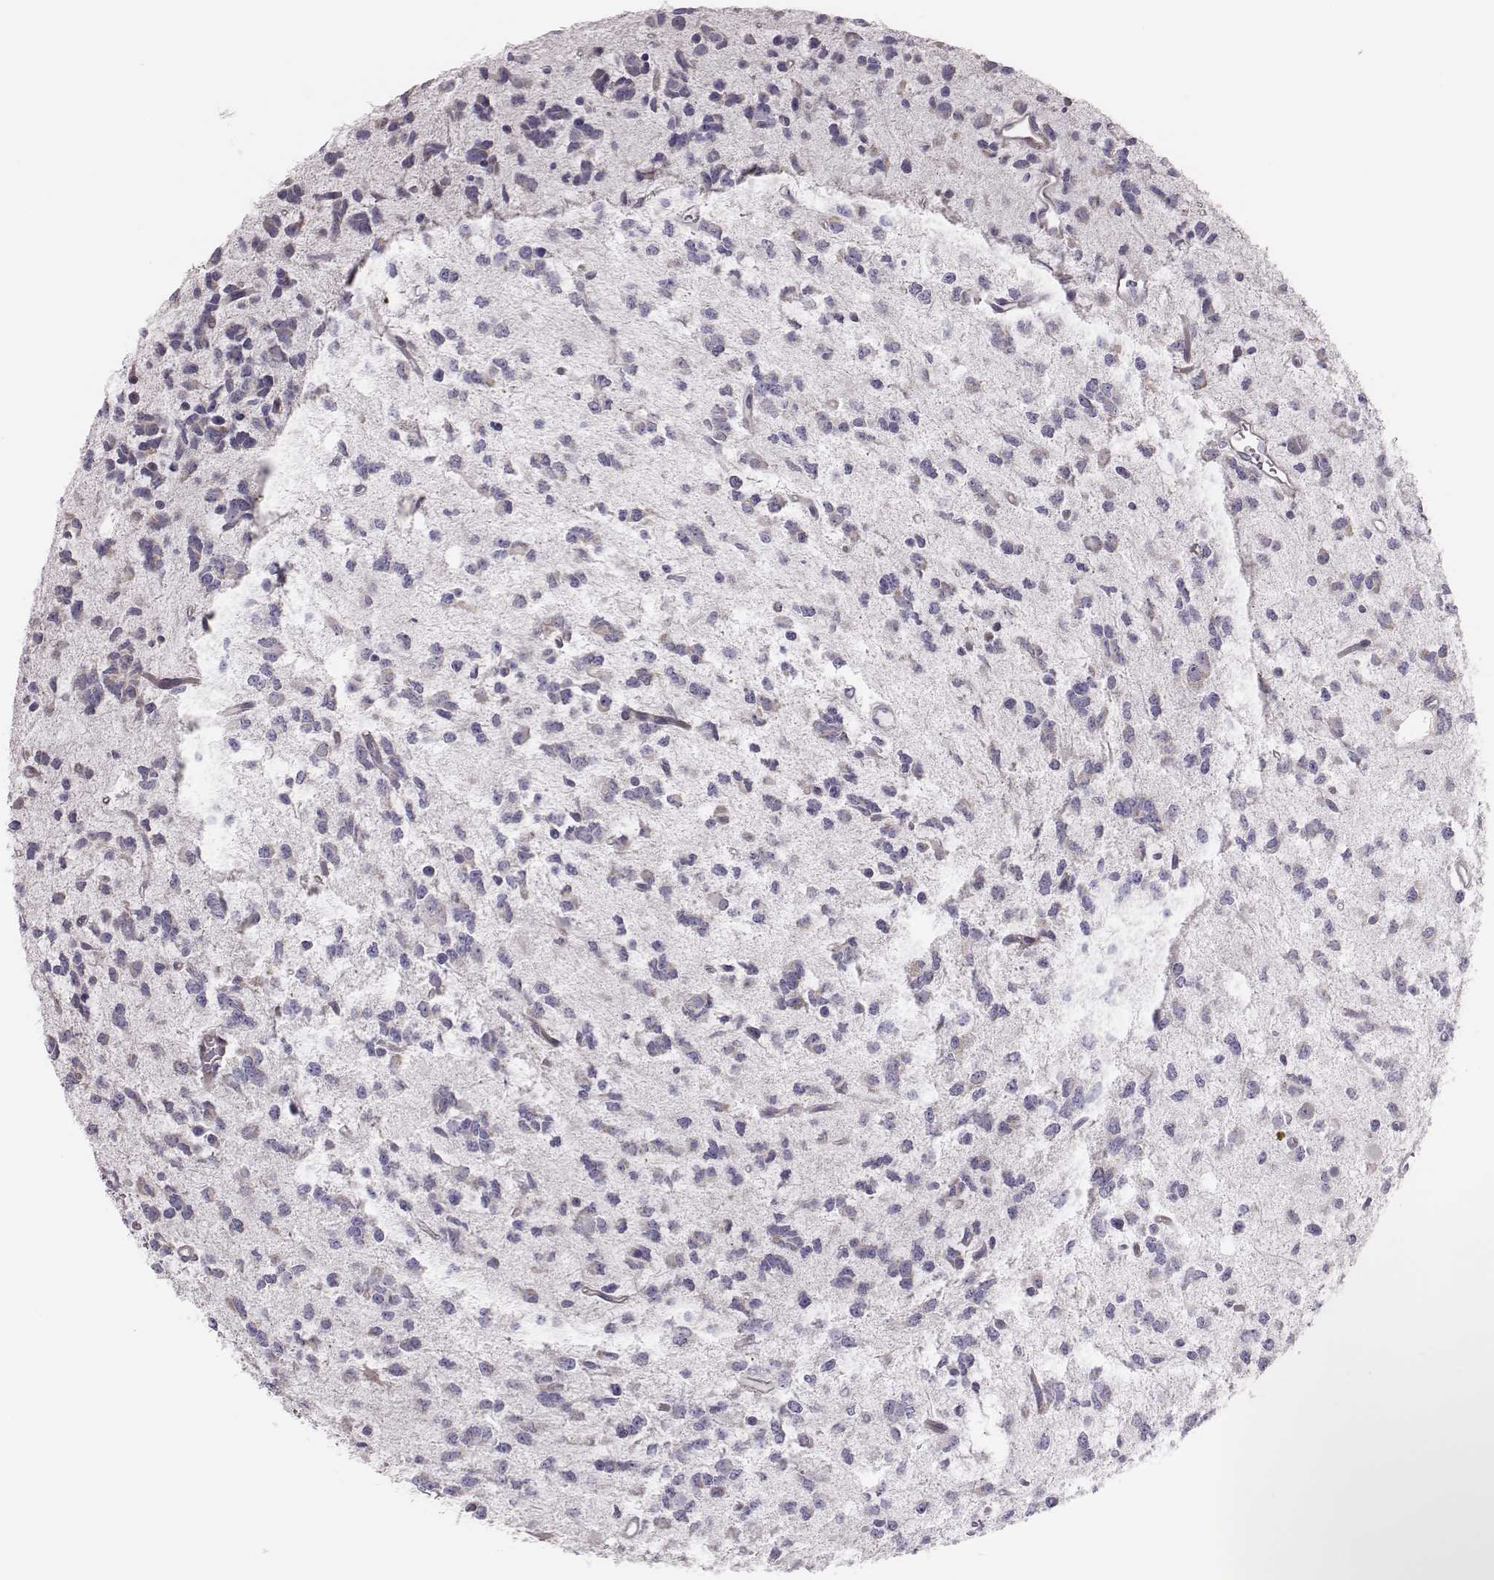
{"staining": {"intensity": "negative", "quantity": "none", "location": "none"}, "tissue": "glioma", "cell_type": "Tumor cells", "image_type": "cancer", "snomed": [{"axis": "morphology", "description": "Glioma, malignant, Low grade"}, {"axis": "topography", "description": "Brain"}], "caption": "The image displays no significant positivity in tumor cells of glioma. (DAB (3,3'-diaminobenzidine) immunohistochemistry (IHC) with hematoxylin counter stain).", "gene": "SCML2", "patient": {"sex": "female", "age": 45}}